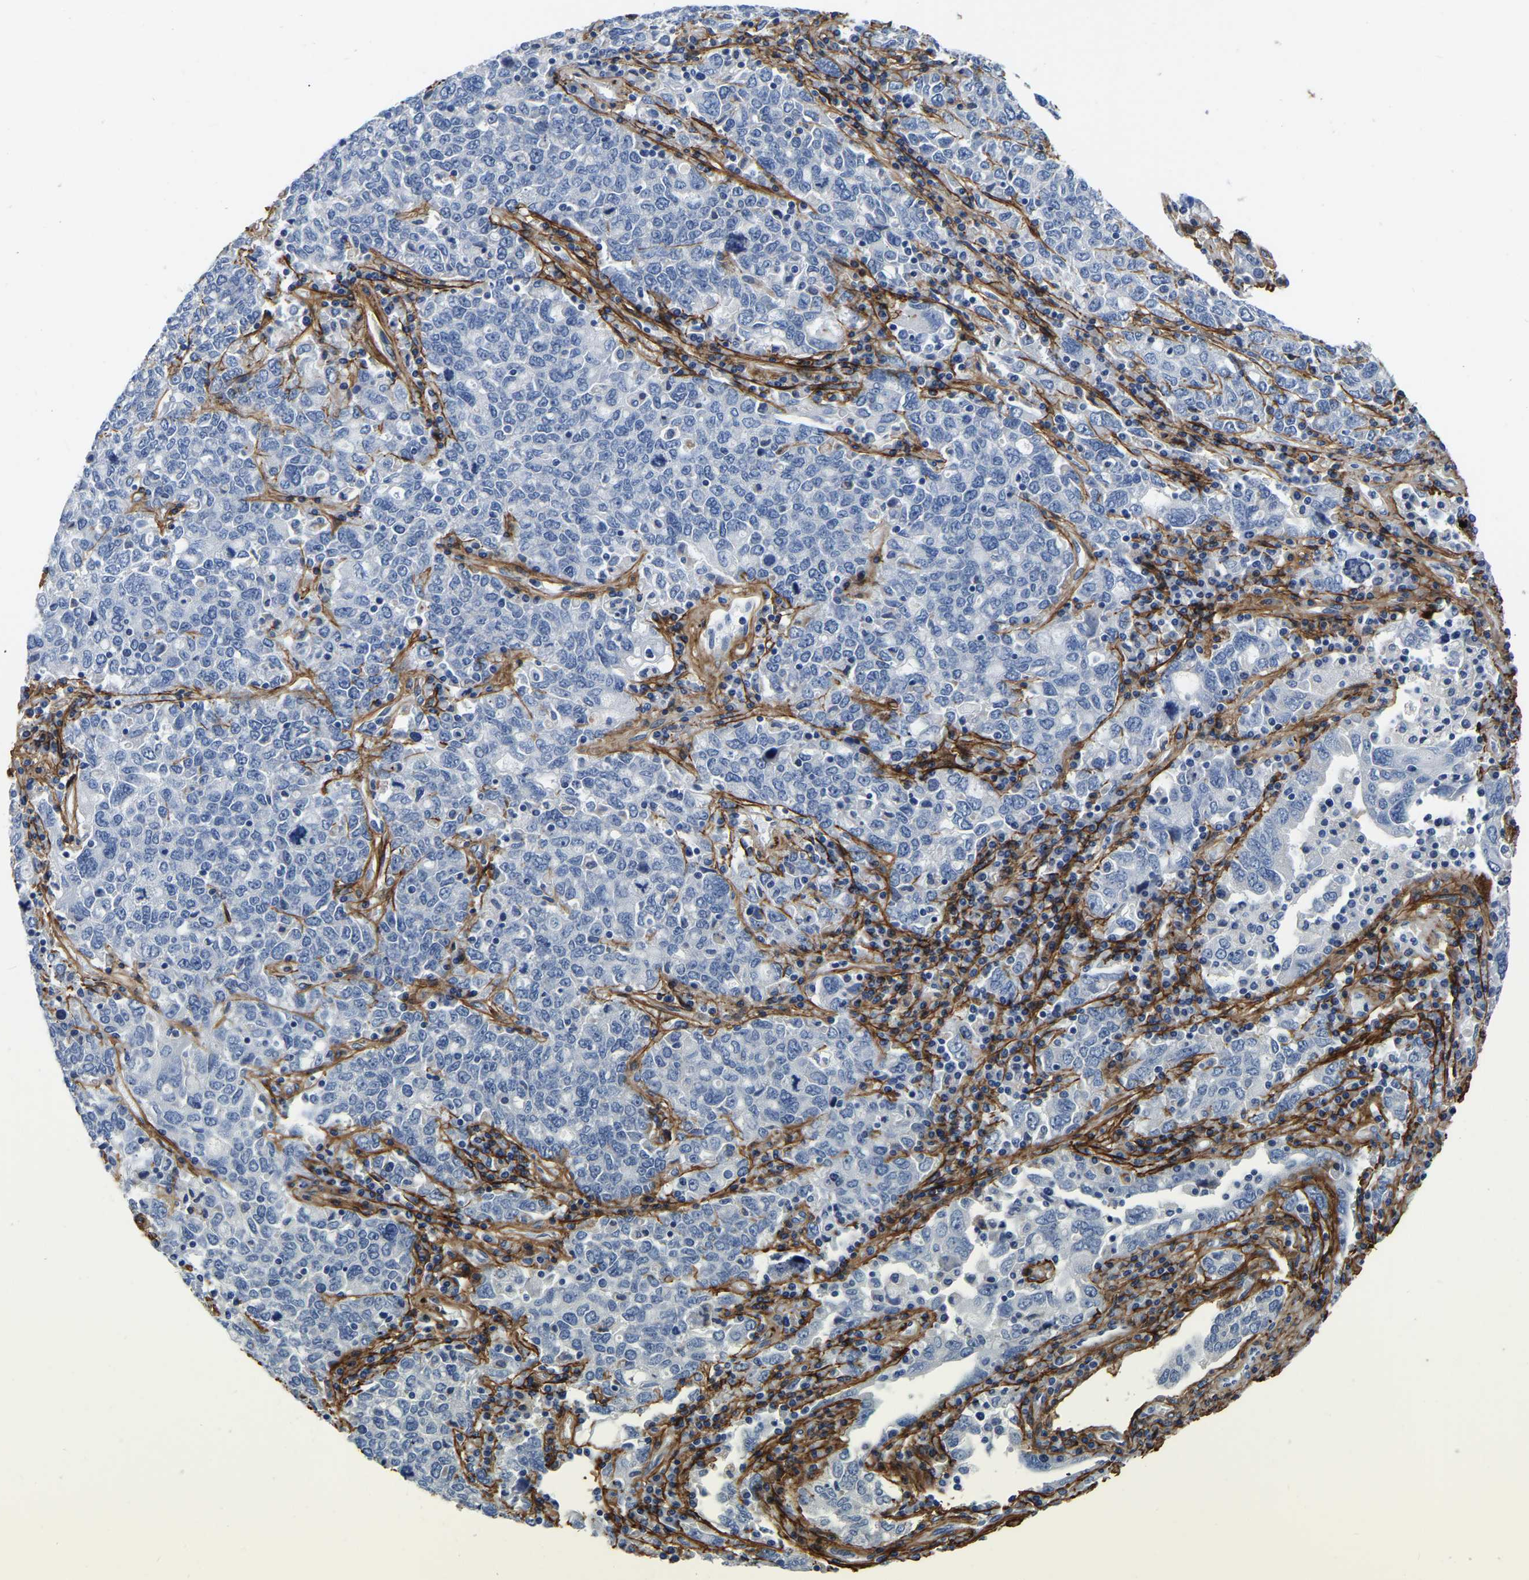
{"staining": {"intensity": "negative", "quantity": "none", "location": "none"}, "tissue": "ovarian cancer", "cell_type": "Tumor cells", "image_type": "cancer", "snomed": [{"axis": "morphology", "description": "Carcinoma, endometroid"}, {"axis": "topography", "description": "Ovary"}], "caption": "Immunohistochemical staining of ovarian cancer (endometroid carcinoma) displays no significant staining in tumor cells.", "gene": "COL6A1", "patient": {"sex": "female", "age": 62}}